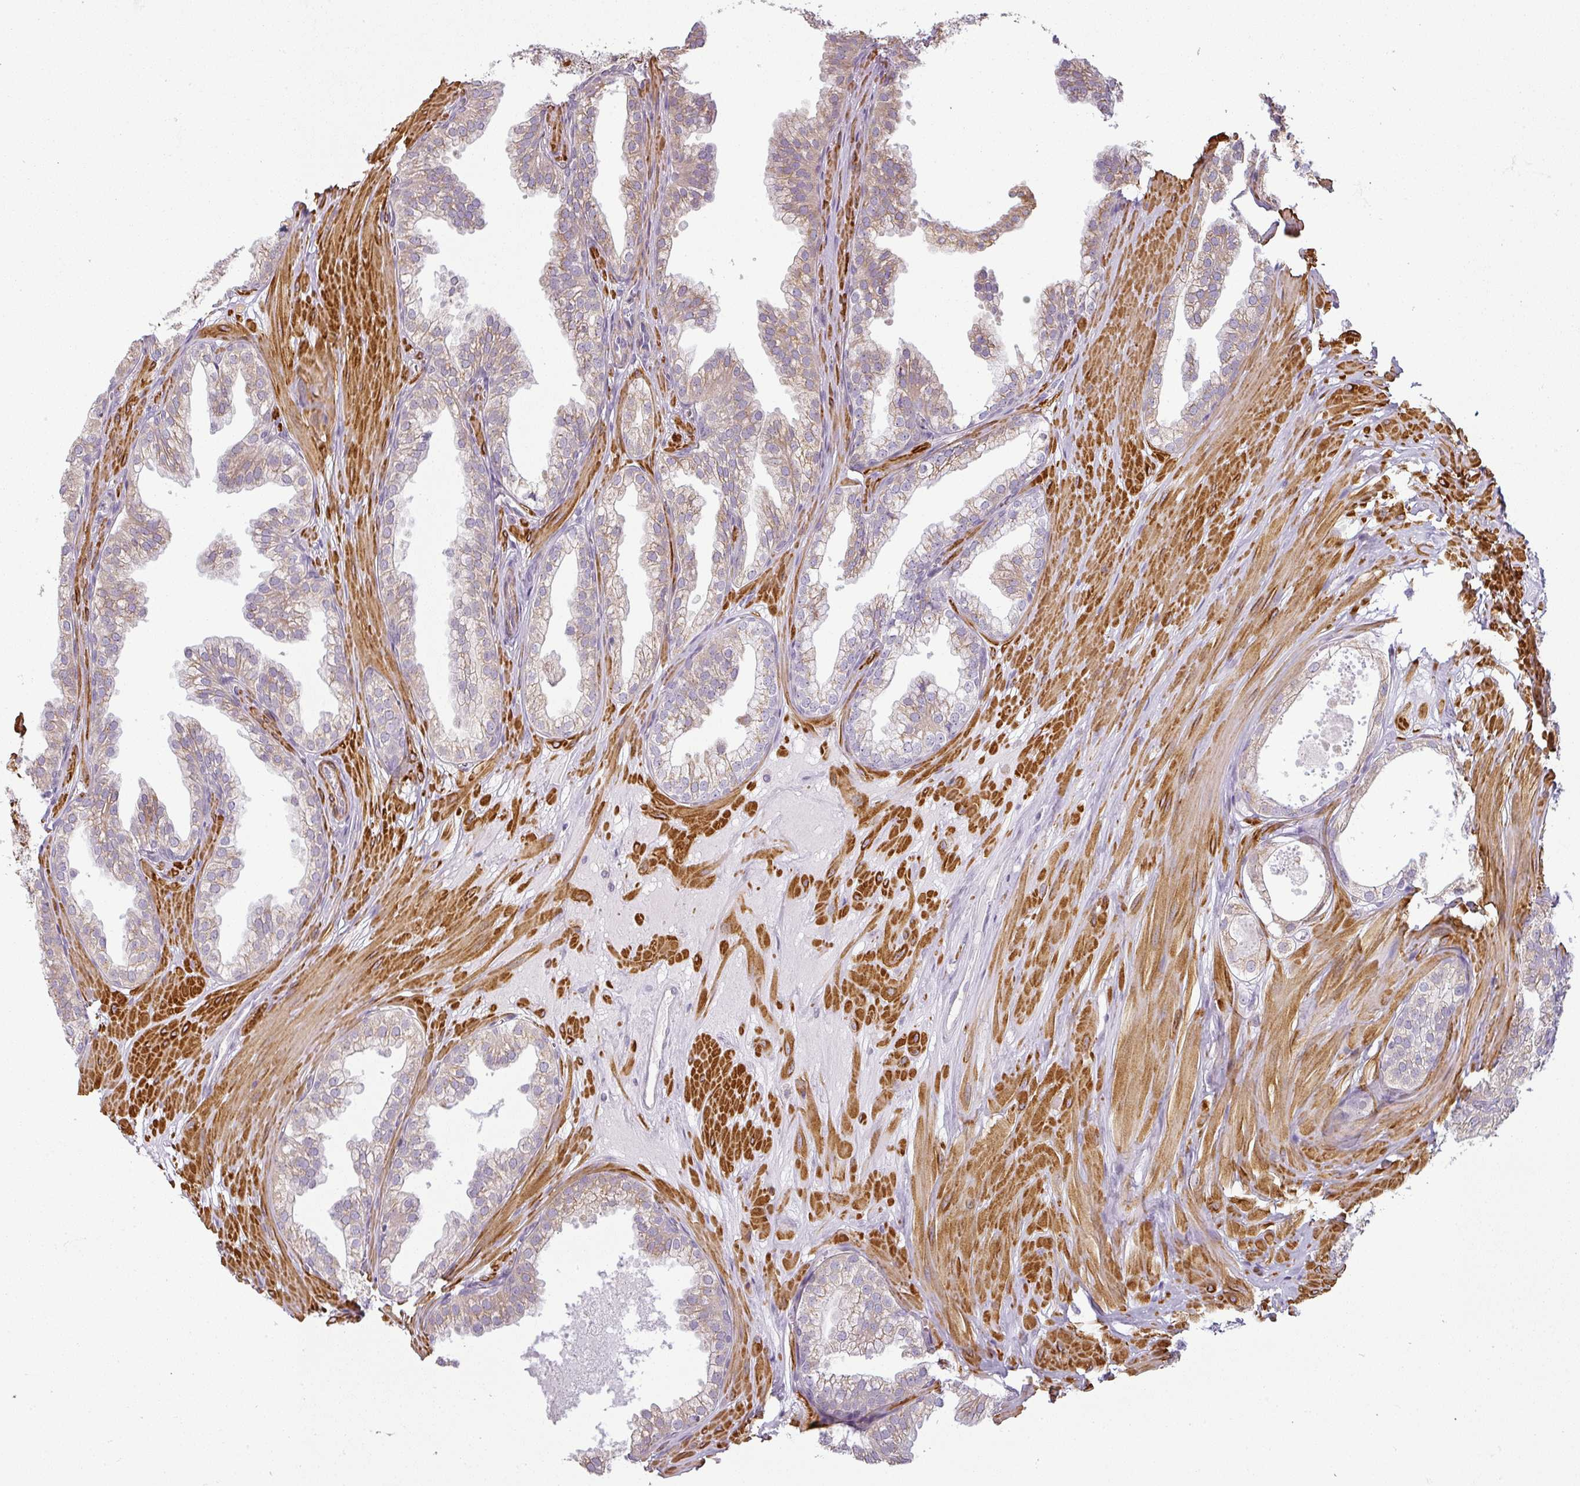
{"staining": {"intensity": "weak", "quantity": "25%-75%", "location": "cytoplasmic/membranous"}, "tissue": "prostate", "cell_type": "Glandular cells", "image_type": "normal", "snomed": [{"axis": "morphology", "description": "Normal tissue, NOS"}, {"axis": "topography", "description": "Prostate"}, {"axis": "topography", "description": "Peripheral nerve tissue"}], "caption": "A brown stain highlights weak cytoplasmic/membranous positivity of a protein in glandular cells of normal human prostate. Nuclei are stained in blue.", "gene": "CCDC144A", "patient": {"sex": "male", "age": 55}}